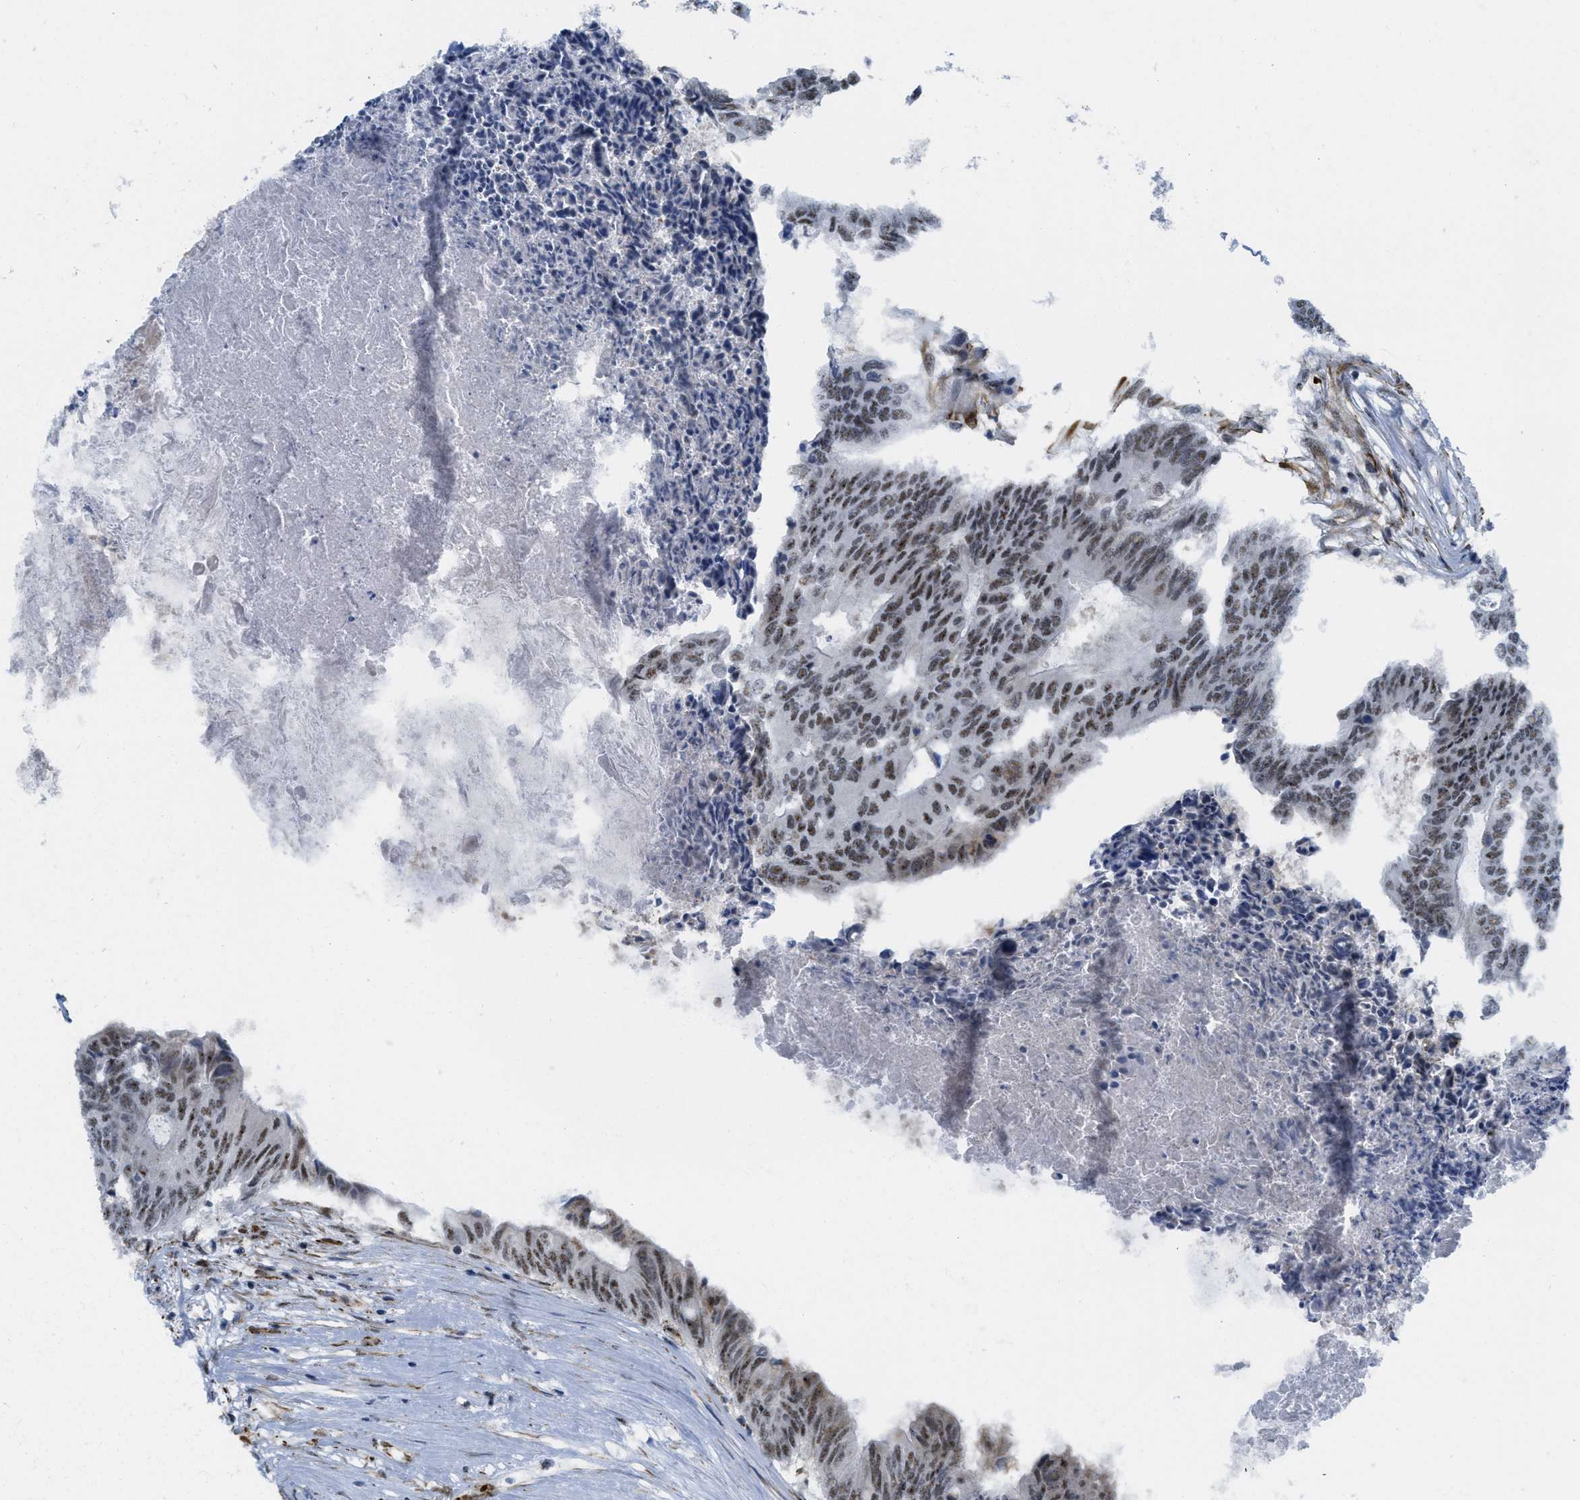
{"staining": {"intensity": "moderate", "quantity": ">75%", "location": "nuclear"}, "tissue": "colorectal cancer", "cell_type": "Tumor cells", "image_type": "cancer", "snomed": [{"axis": "morphology", "description": "Adenocarcinoma, NOS"}, {"axis": "topography", "description": "Rectum"}], "caption": "Tumor cells demonstrate moderate nuclear staining in about >75% of cells in colorectal adenocarcinoma.", "gene": "LRRC8B", "patient": {"sex": "male", "age": 63}}